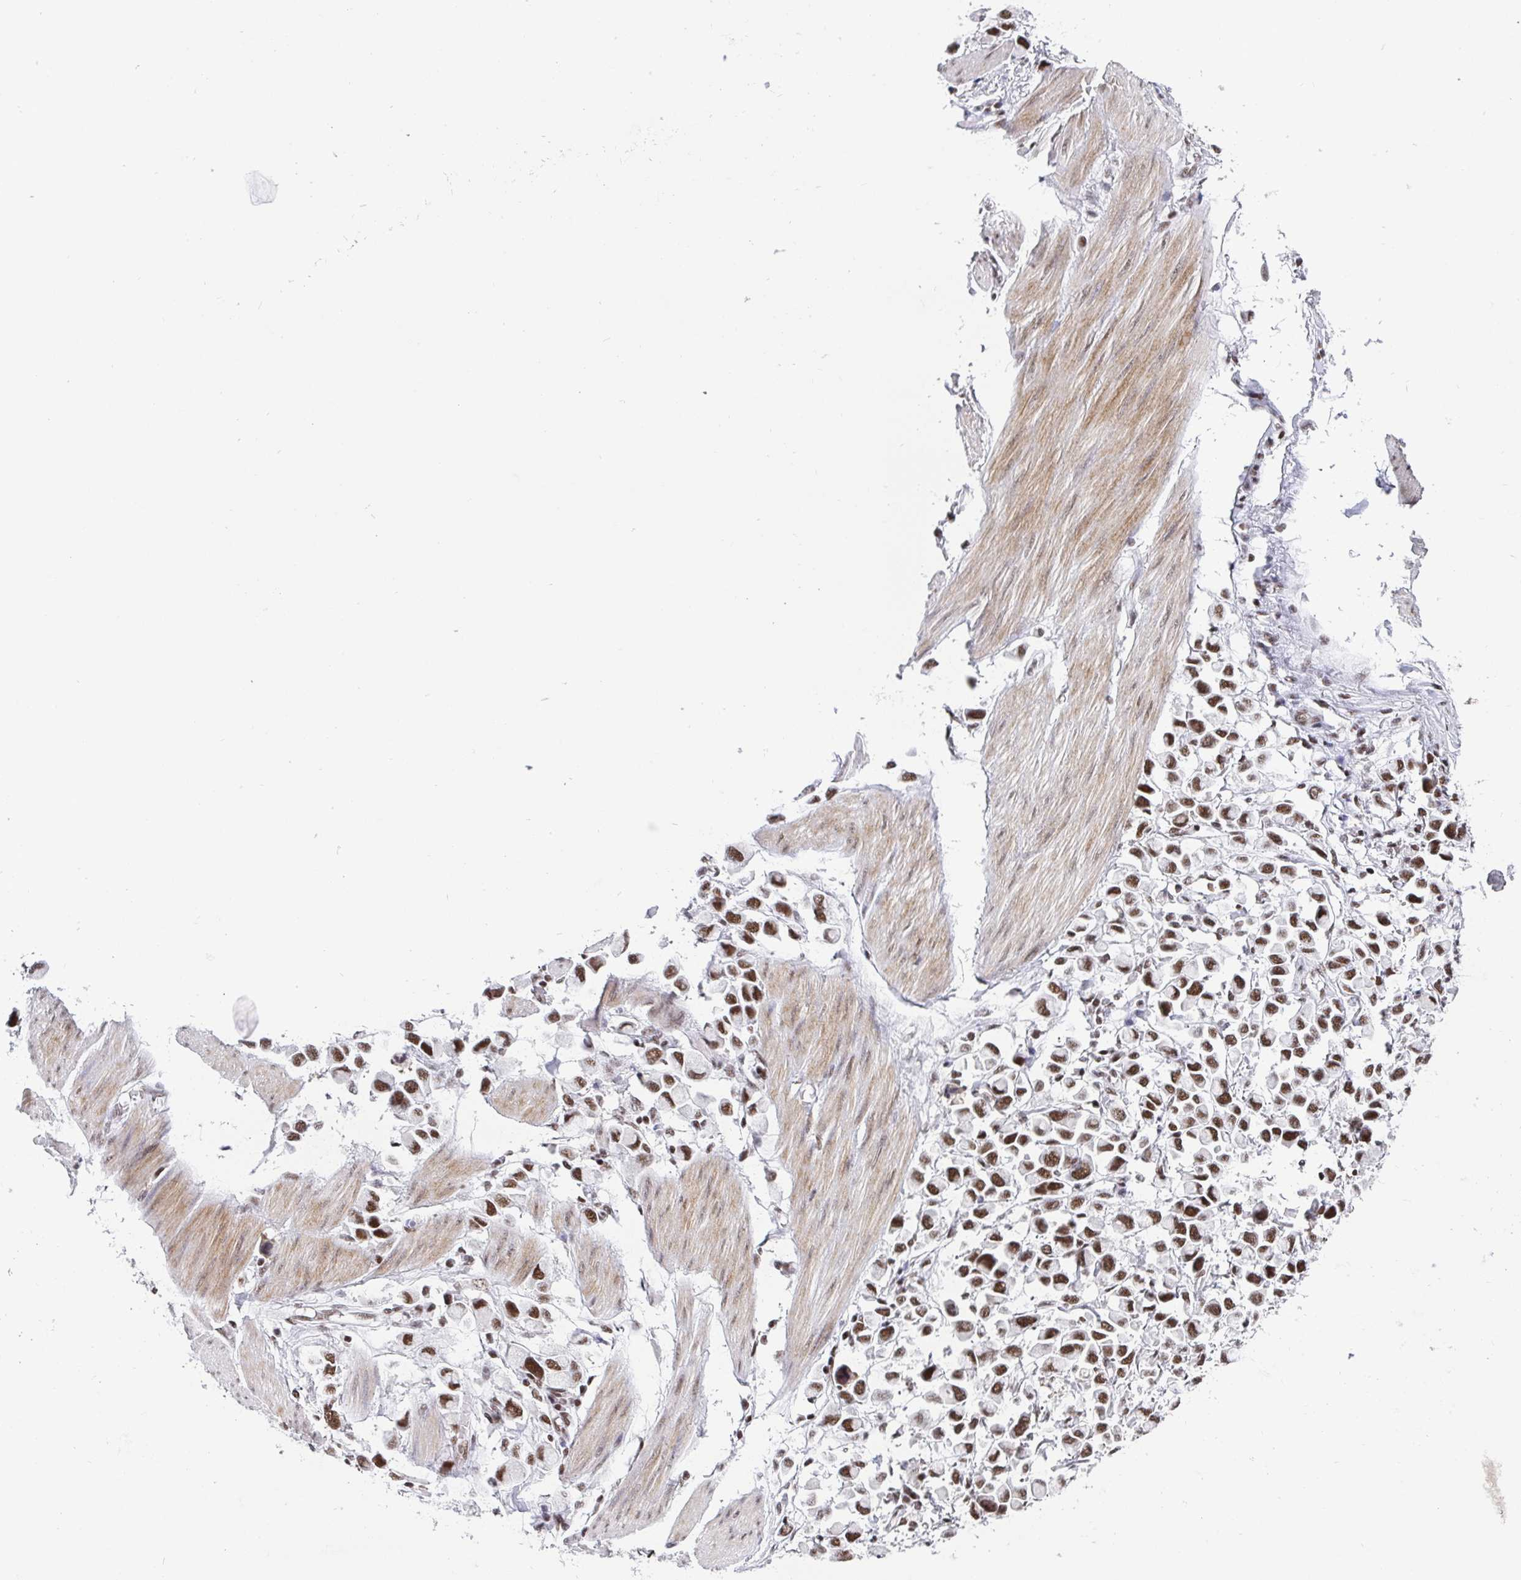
{"staining": {"intensity": "moderate", "quantity": ">75%", "location": "nuclear"}, "tissue": "stomach cancer", "cell_type": "Tumor cells", "image_type": "cancer", "snomed": [{"axis": "morphology", "description": "Adenocarcinoma, NOS"}, {"axis": "topography", "description": "Stomach"}], "caption": "Protein staining of stomach cancer tissue reveals moderate nuclear positivity in approximately >75% of tumor cells. Using DAB (3,3'-diaminobenzidine) (brown) and hematoxylin (blue) stains, captured at high magnification using brightfield microscopy.", "gene": "CTCF", "patient": {"sex": "female", "age": 81}}